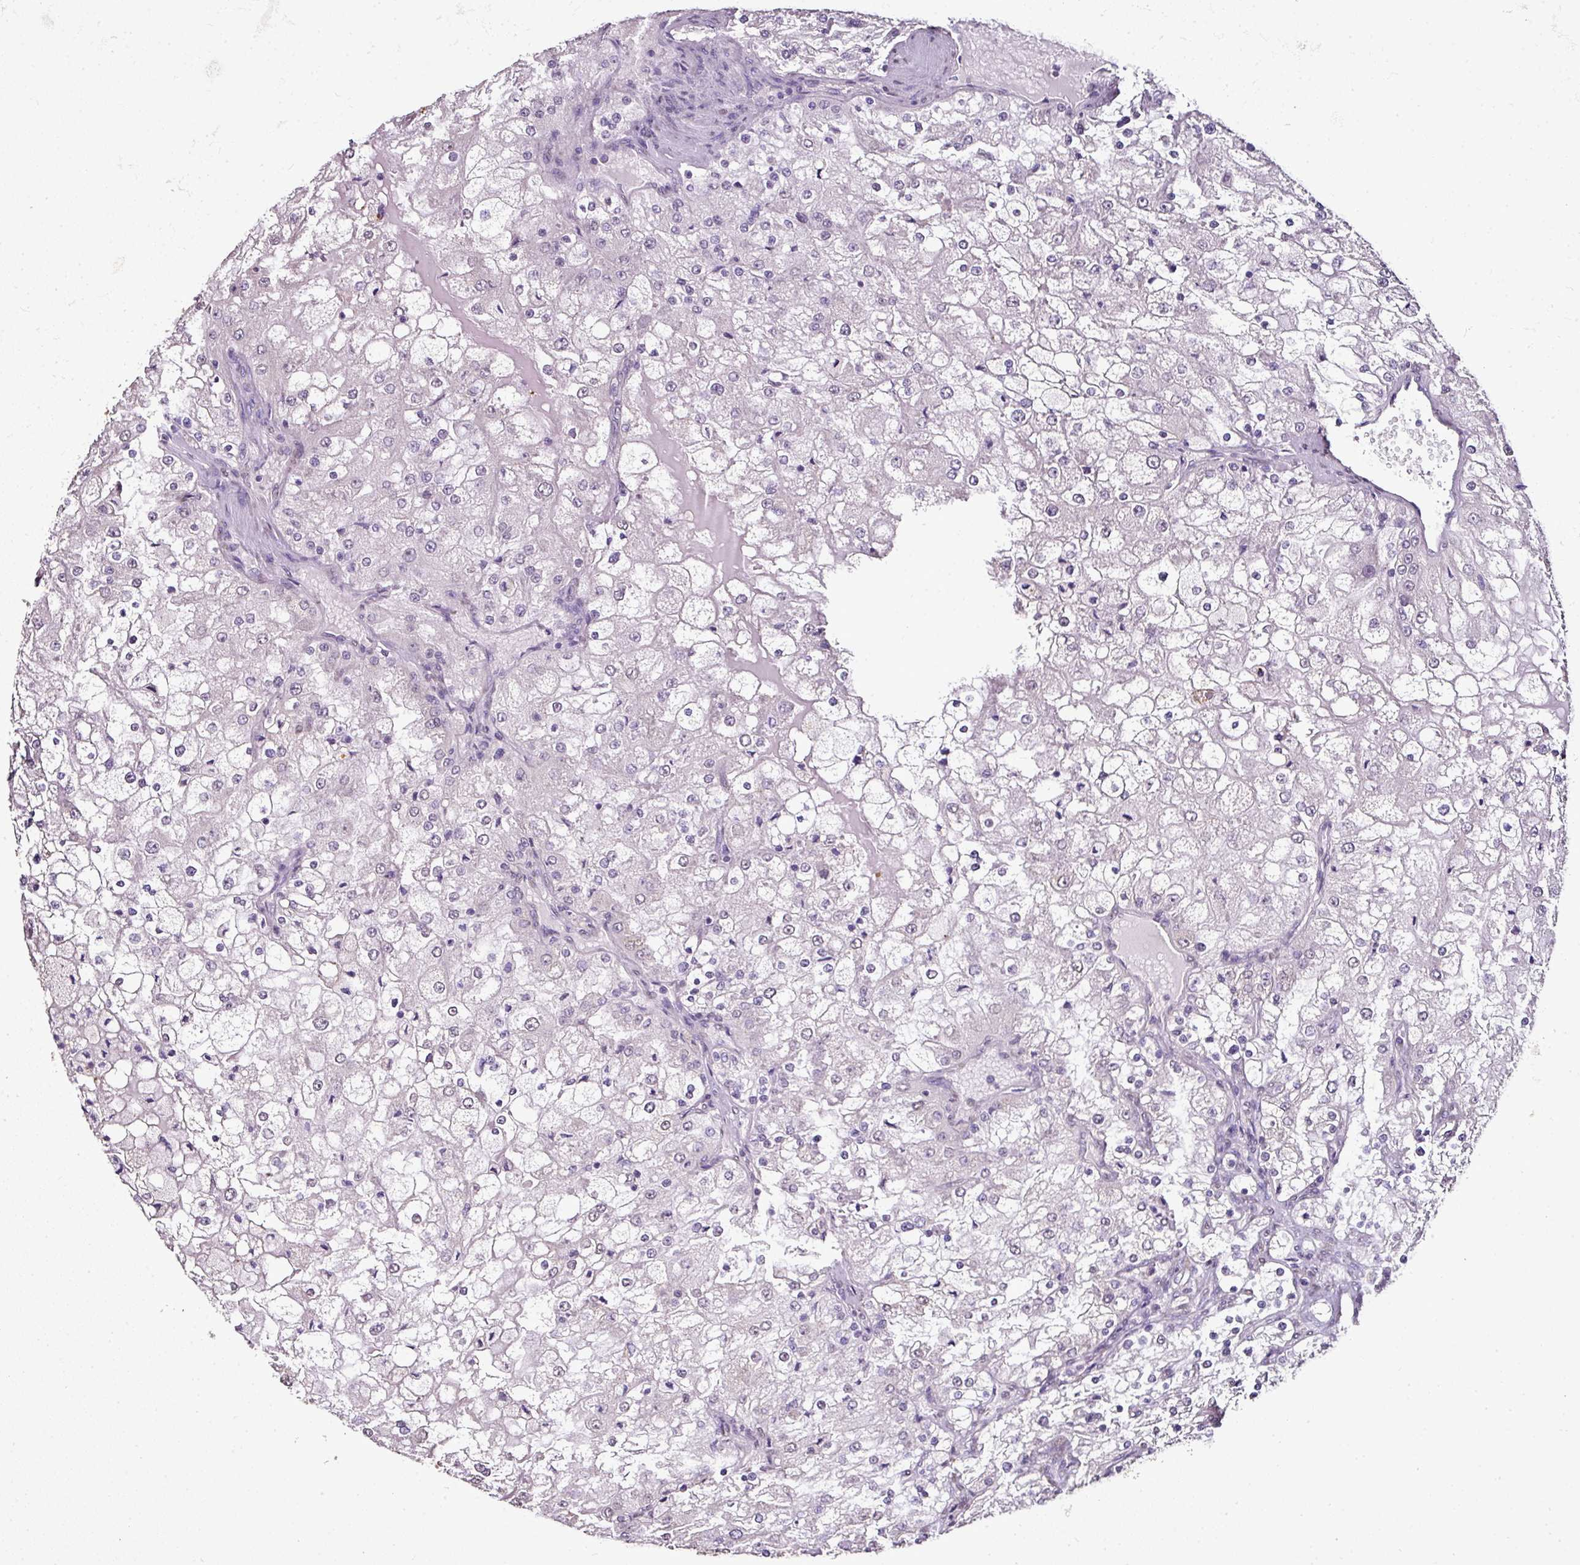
{"staining": {"intensity": "negative", "quantity": "none", "location": "none"}, "tissue": "renal cancer", "cell_type": "Tumor cells", "image_type": "cancer", "snomed": [{"axis": "morphology", "description": "Adenocarcinoma, NOS"}, {"axis": "topography", "description": "Kidney"}], "caption": "Adenocarcinoma (renal) was stained to show a protein in brown. There is no significant expression in tumor cells.", "gene": "JPH2", "patient": {"sex": "female", "age": 74}}